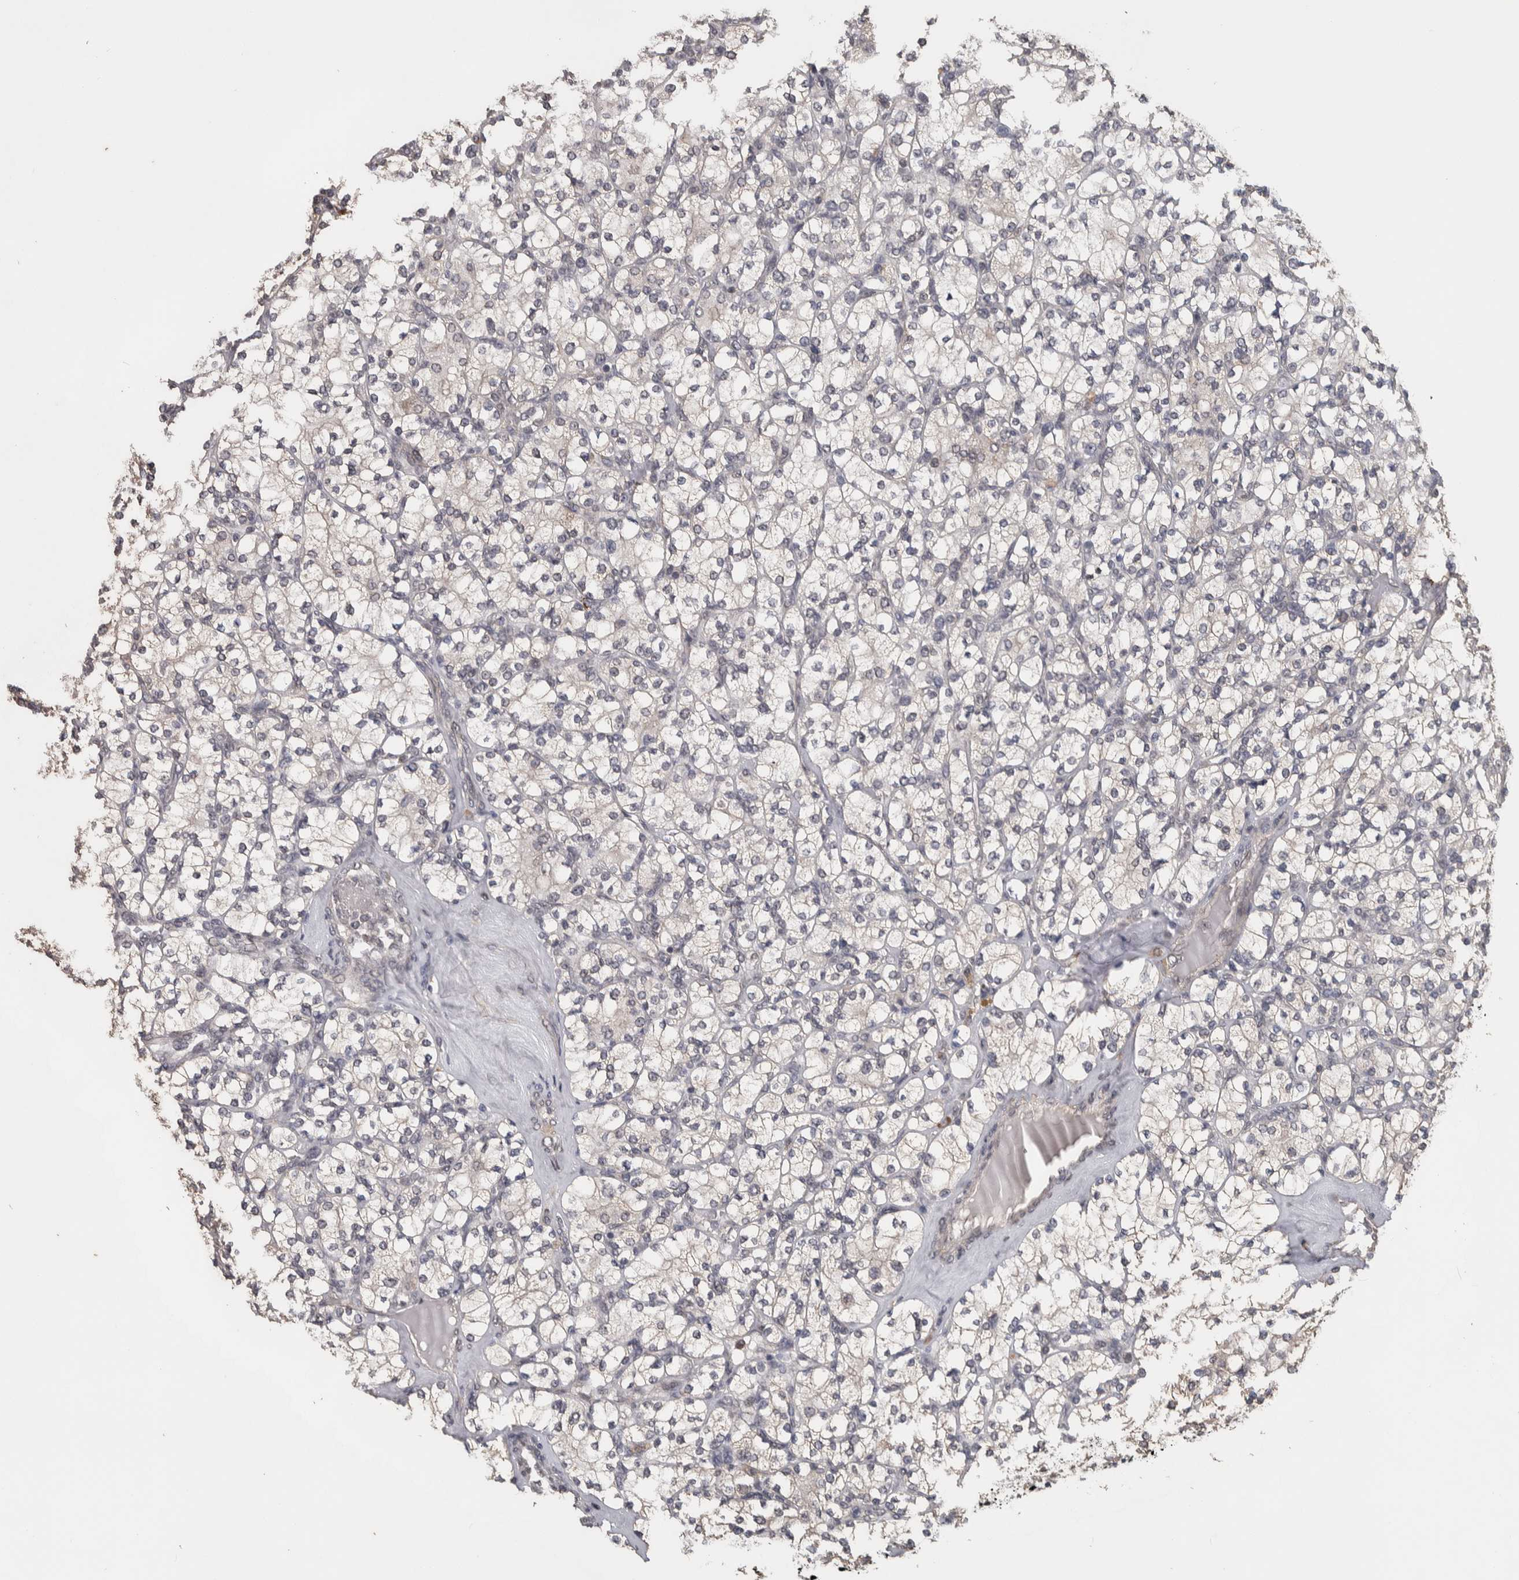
{"staining": {"intensity": "weak", "quantity": "<25%", "location": "cytoplasmic/membranous"}, "tissue": "renal cancer", "cell_type": "Tumor cells", "image_type": "cancer", "snomed": [{"axis": "morphology", "description": "Adenocarcinoma, NOS"}, {"axis": "topography", "description": "Kidney"}], "caption": "A high-resolution micrograph shows immunohistochemistry (IHC) staining of renal adenocarcinoma, which demonstrates no significant expression in tumor cells.", "gene": "DVL2", "patient": {"sex": "male", "age": 77}}